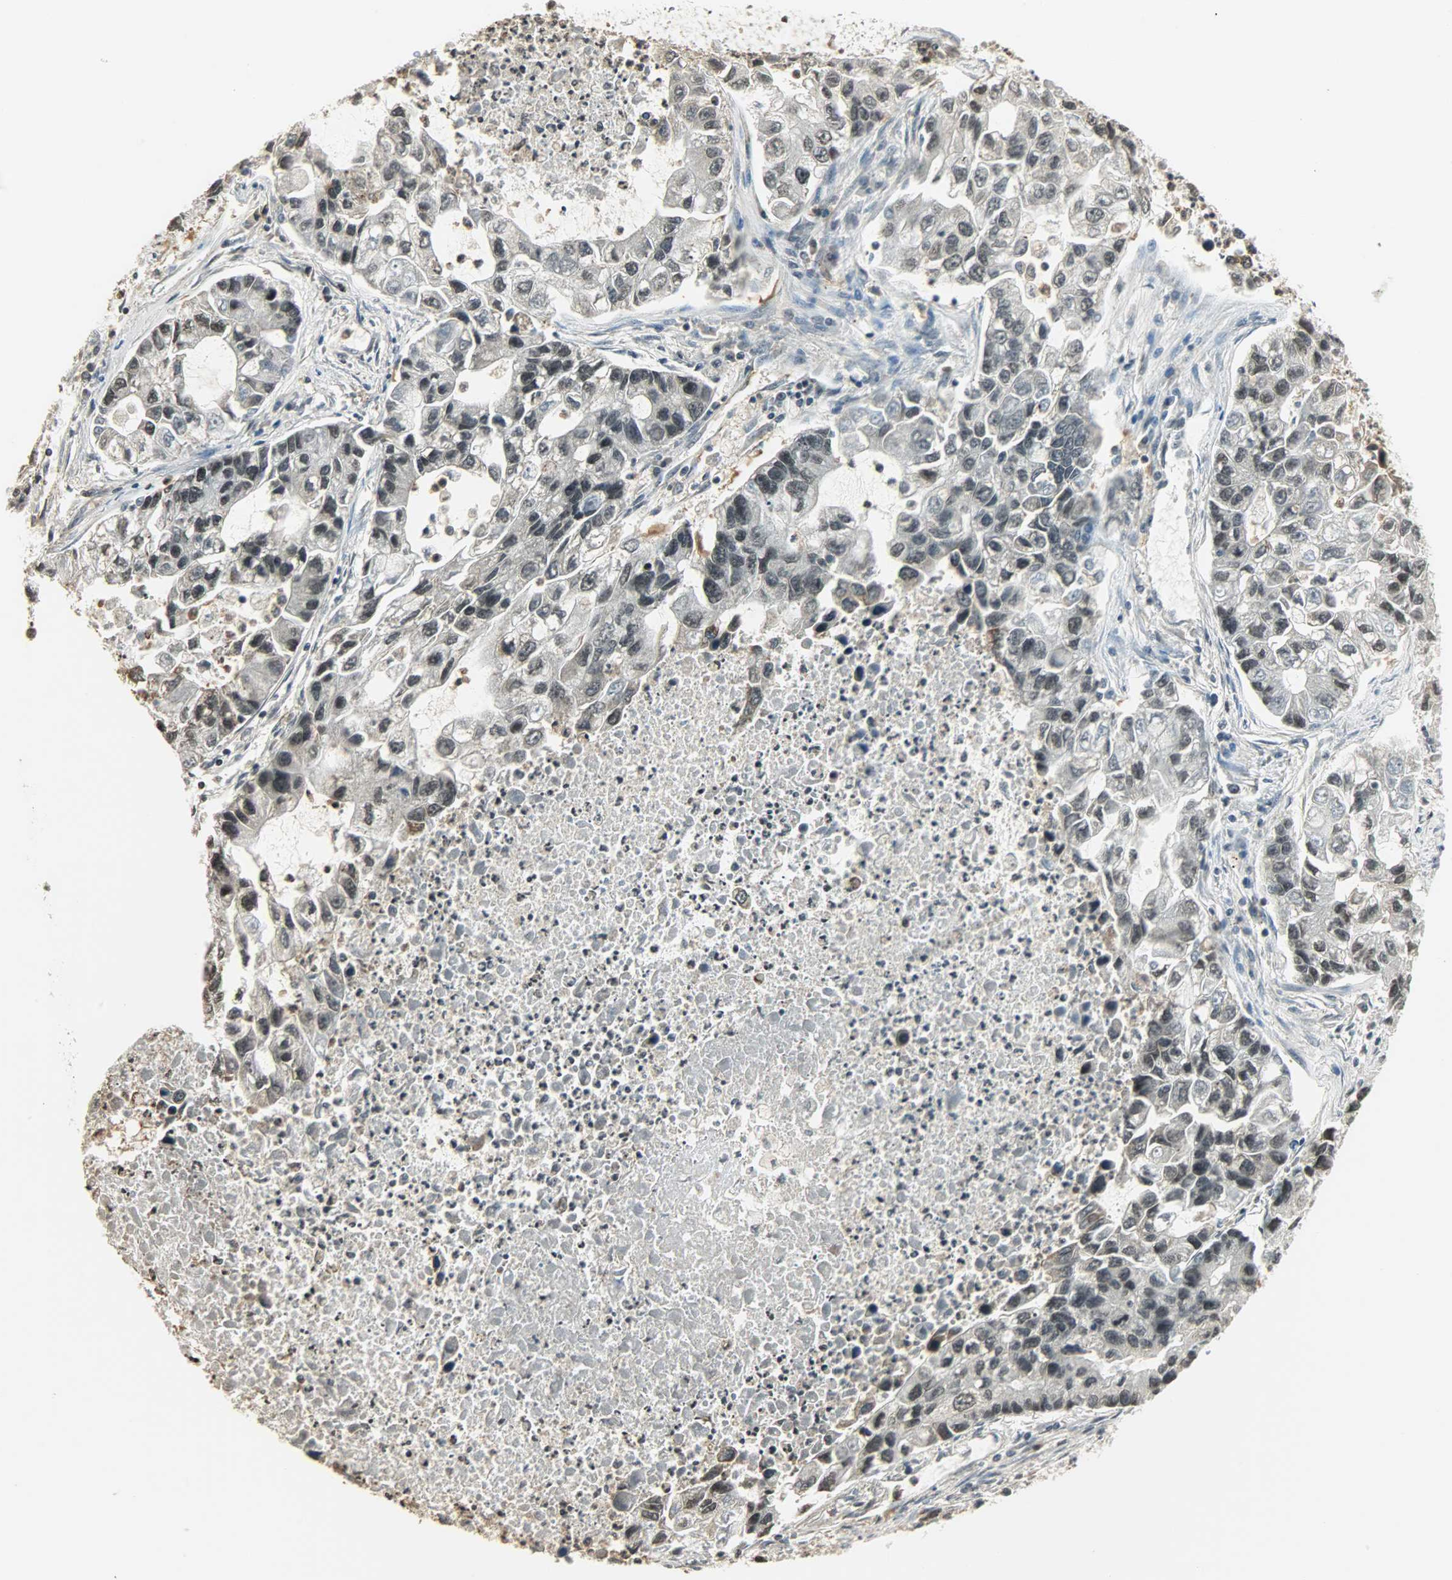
{"staining": {"intensity": "weak", "quantity": "<25%", "location": "nuclear"}, "tissue": "lung cancer", "cell_type": "Tumor cells", "image_type": "cancer", "snomed": [{"axis": "morphology", "description": "Adenocarcinoma, NOS"}, {"axis": "topography", "description": "Lung"}], "caption": "Tumor cells are negative for brown protein staining in lung cancer (adenocarcinoma).", "gene": "SMARCA5", "patient": {"sex": "female", "age": 51}}